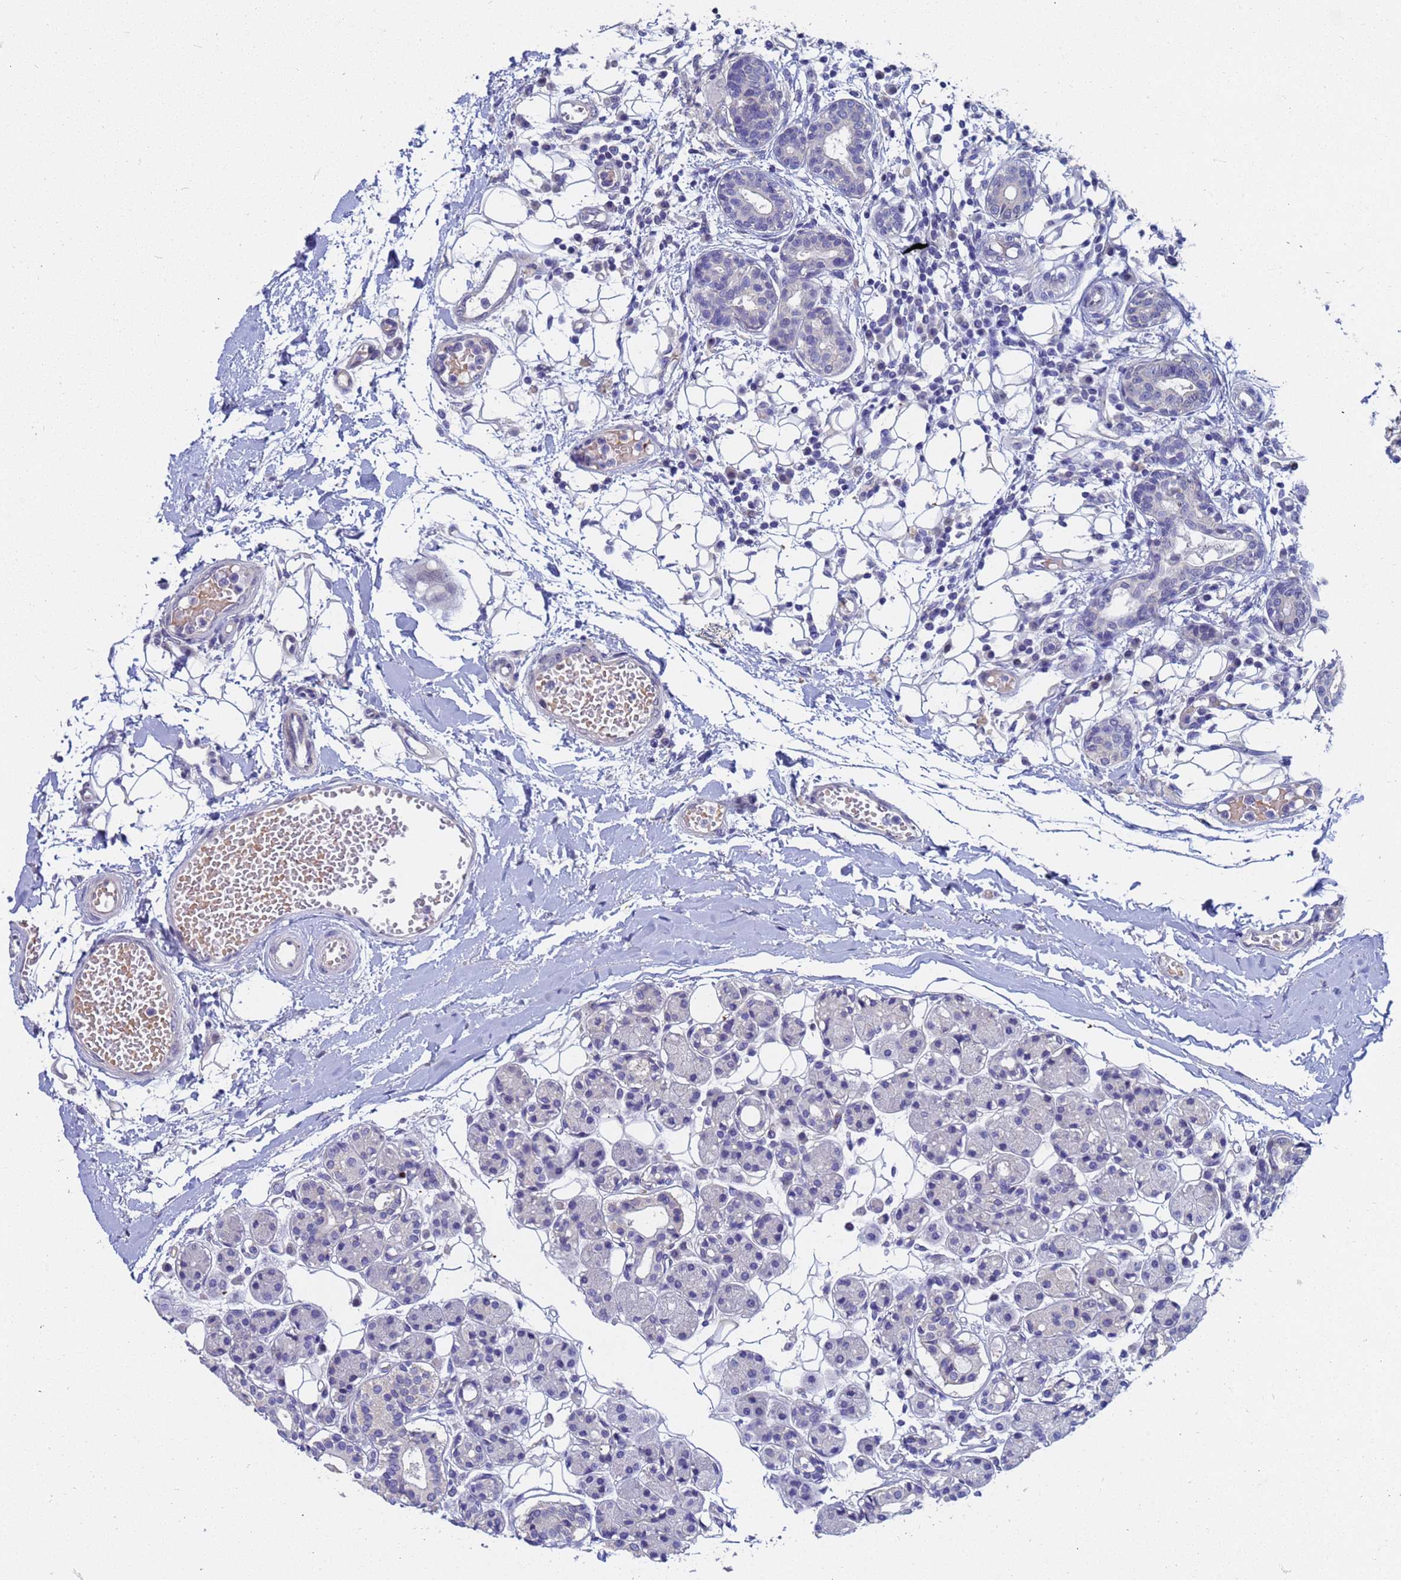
{"staining": {"intensity": "negative", "quantity": "none", "location": "none"}, "tissue": "head and neck cancer", "cell_type": "Tumor cells", "image_type": "cancer", "snomed": [{"axis": "morphology", "description": "Adenocarcinoma, NOS"}, {"axis": "morphology", "description": "Adenocarcinoma, metastatic, NOS"}, {"axis": "topography", "description": "Head-Neck"}], "caption": "Immunohistochemistry (IHC) of adenocarcinoma (head and neck) displays no expression in tumor cells. (Stains: DAB IHC with hematoxylin counter stain, Microscopy: brightfield microscopy at high magnification).", "gene": "IHO1", "patient": {"sex": "male", "age": 75}}